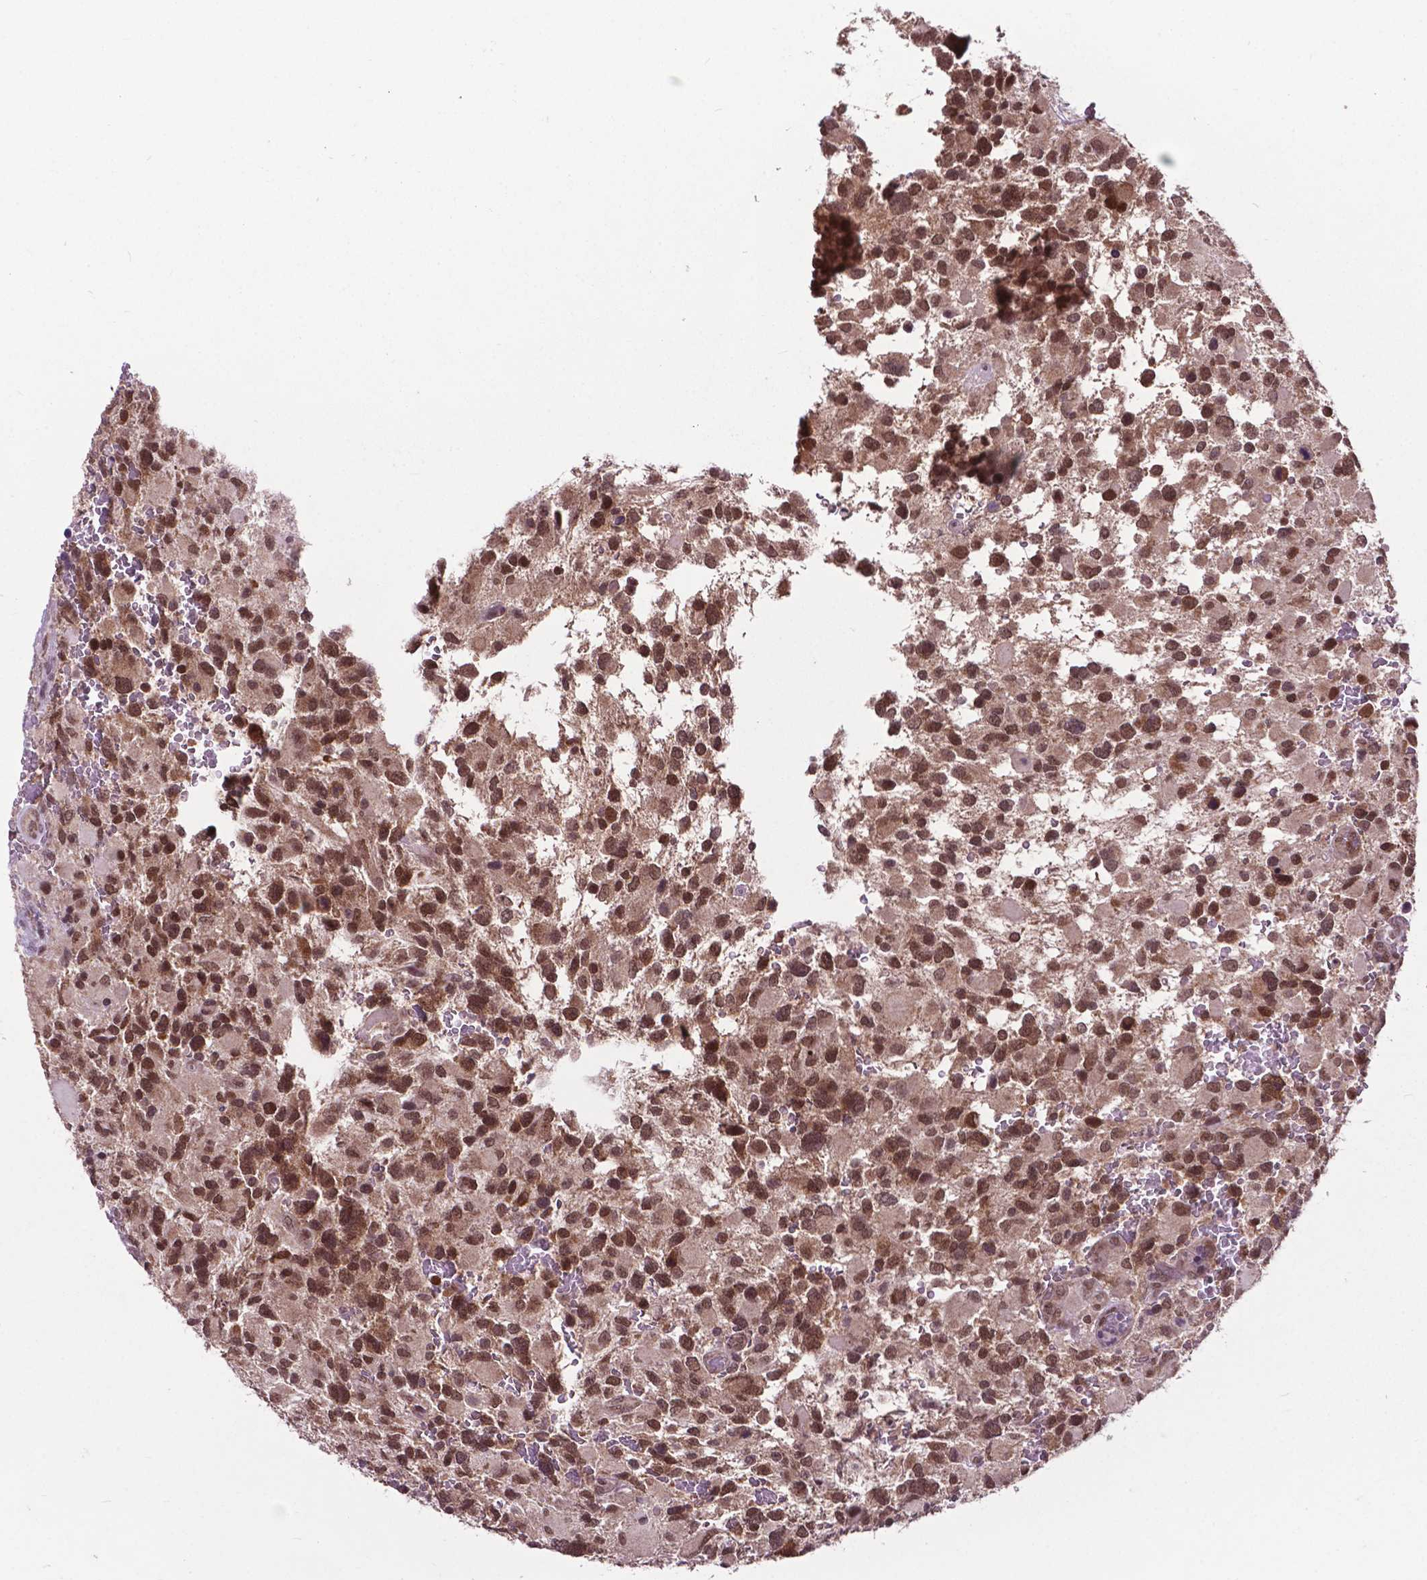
{"staining": {"intensity": "moderate", "quantity": ">75%", "location": "nuclear"}, "tissue": "glioma", "cell_type": "Tumor cells", "image_type": "cancer", "snomed": [{"axis": "morphology", "description": "Glioma, malignant, Low grade"}, {"axis": "topography", "description": "Brain"}], "caption": "Glioma tissue shows moderate nuclear positivity in about >75% of tumor cells", "gene": "FAF1", "patient": {"sex": "female", "age": 32}}